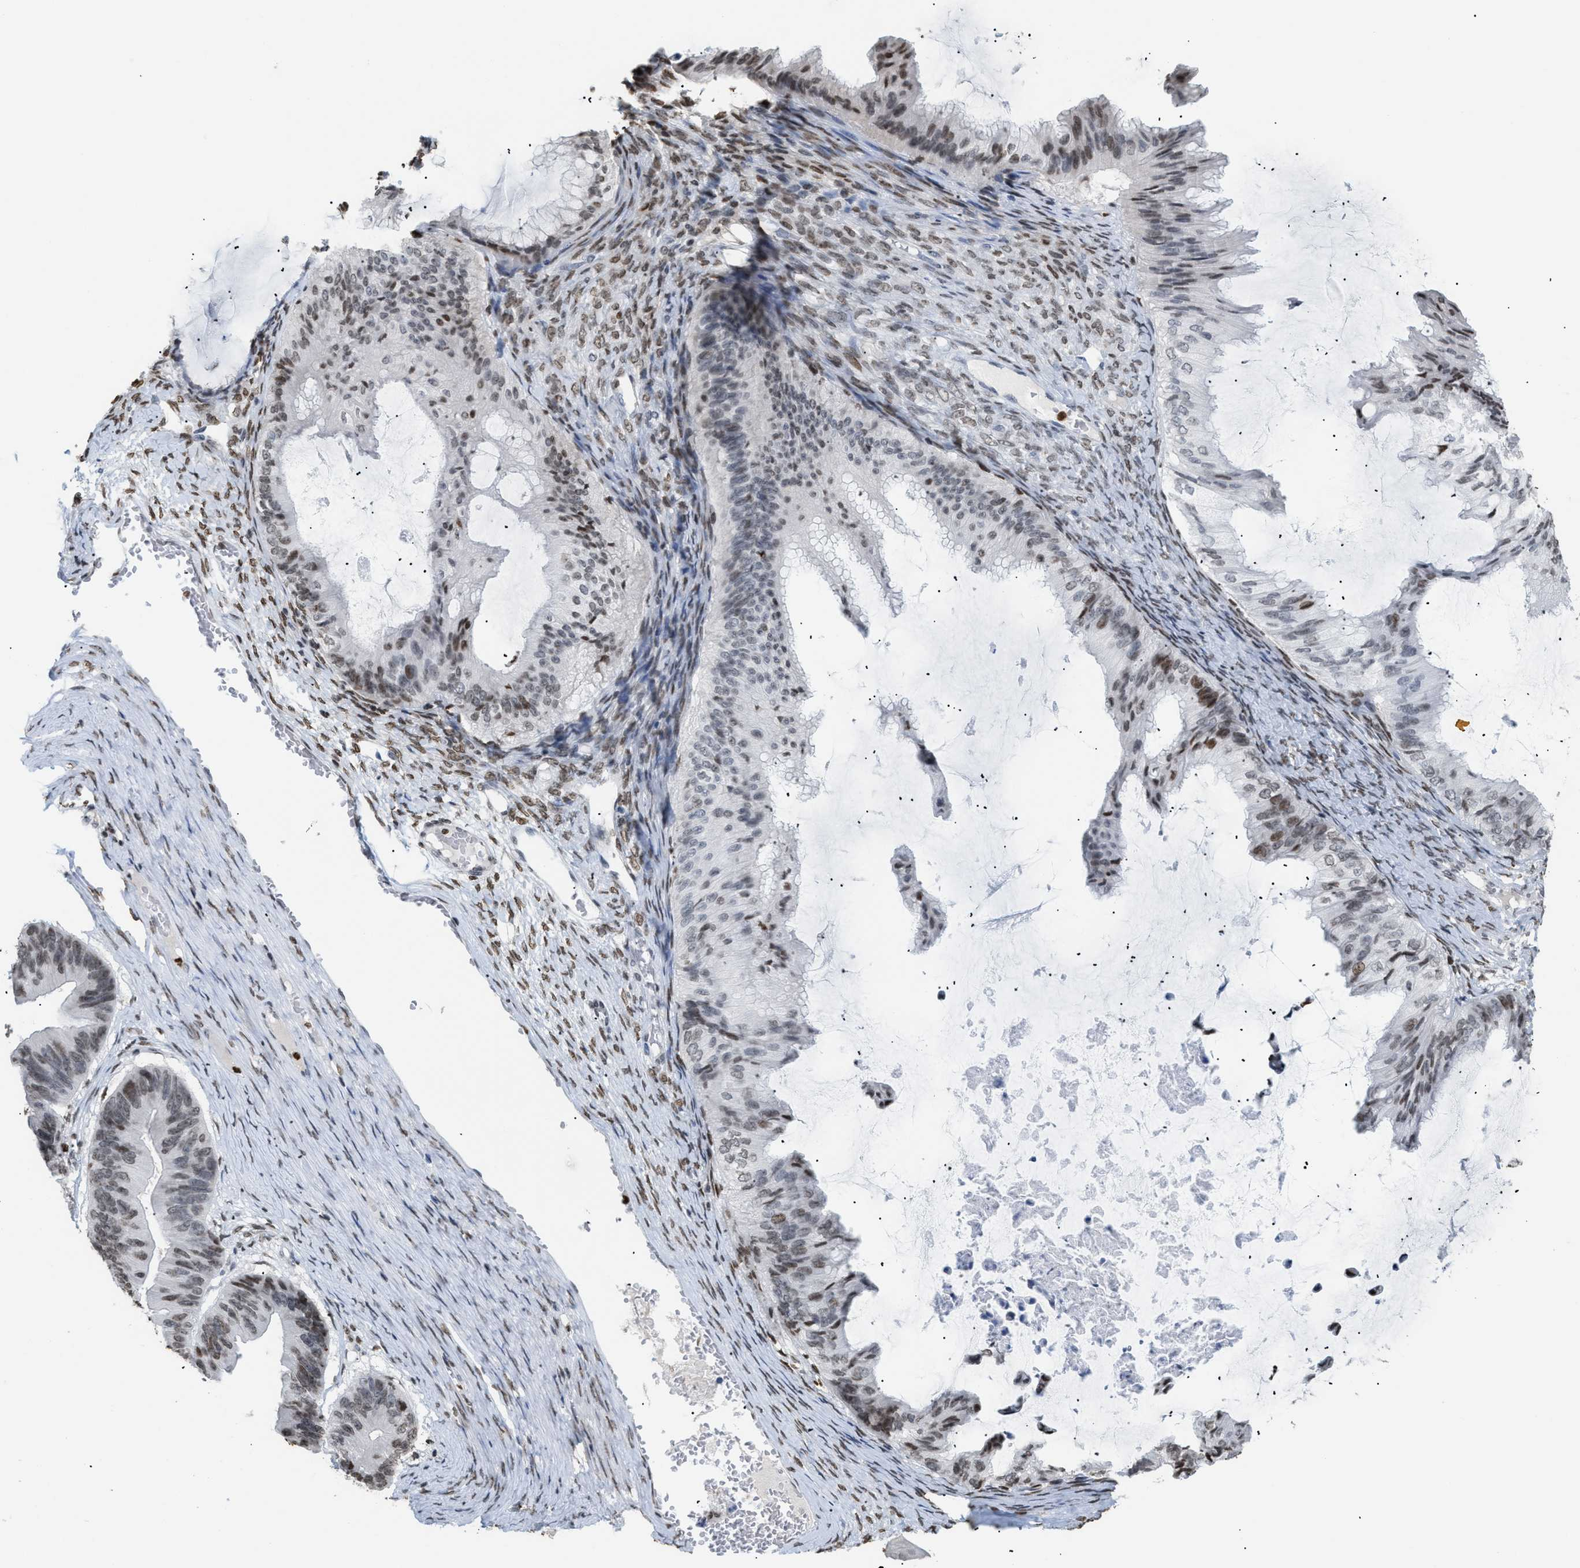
{"staining": {"intensity": "moderate", "quantity": ">75%", "location": "nuclear"}, "tissue": "ovarian cancer", "cell_type": "Tumor cells", "image_type": "cancer", "snomed": [{"axis": "morphology", "description": "Cystadenocarcinoma, mucinous, NOS"}, {"axis": "topography", "description": "Ovary"}], "caption": "Ovarian cancer stained with immunohistochemistry exhibits moderate nuclear positivity in about >75% of tumor cells.", "gene": "HMGN2", "patient": {"sex": "female", "age": 61}}